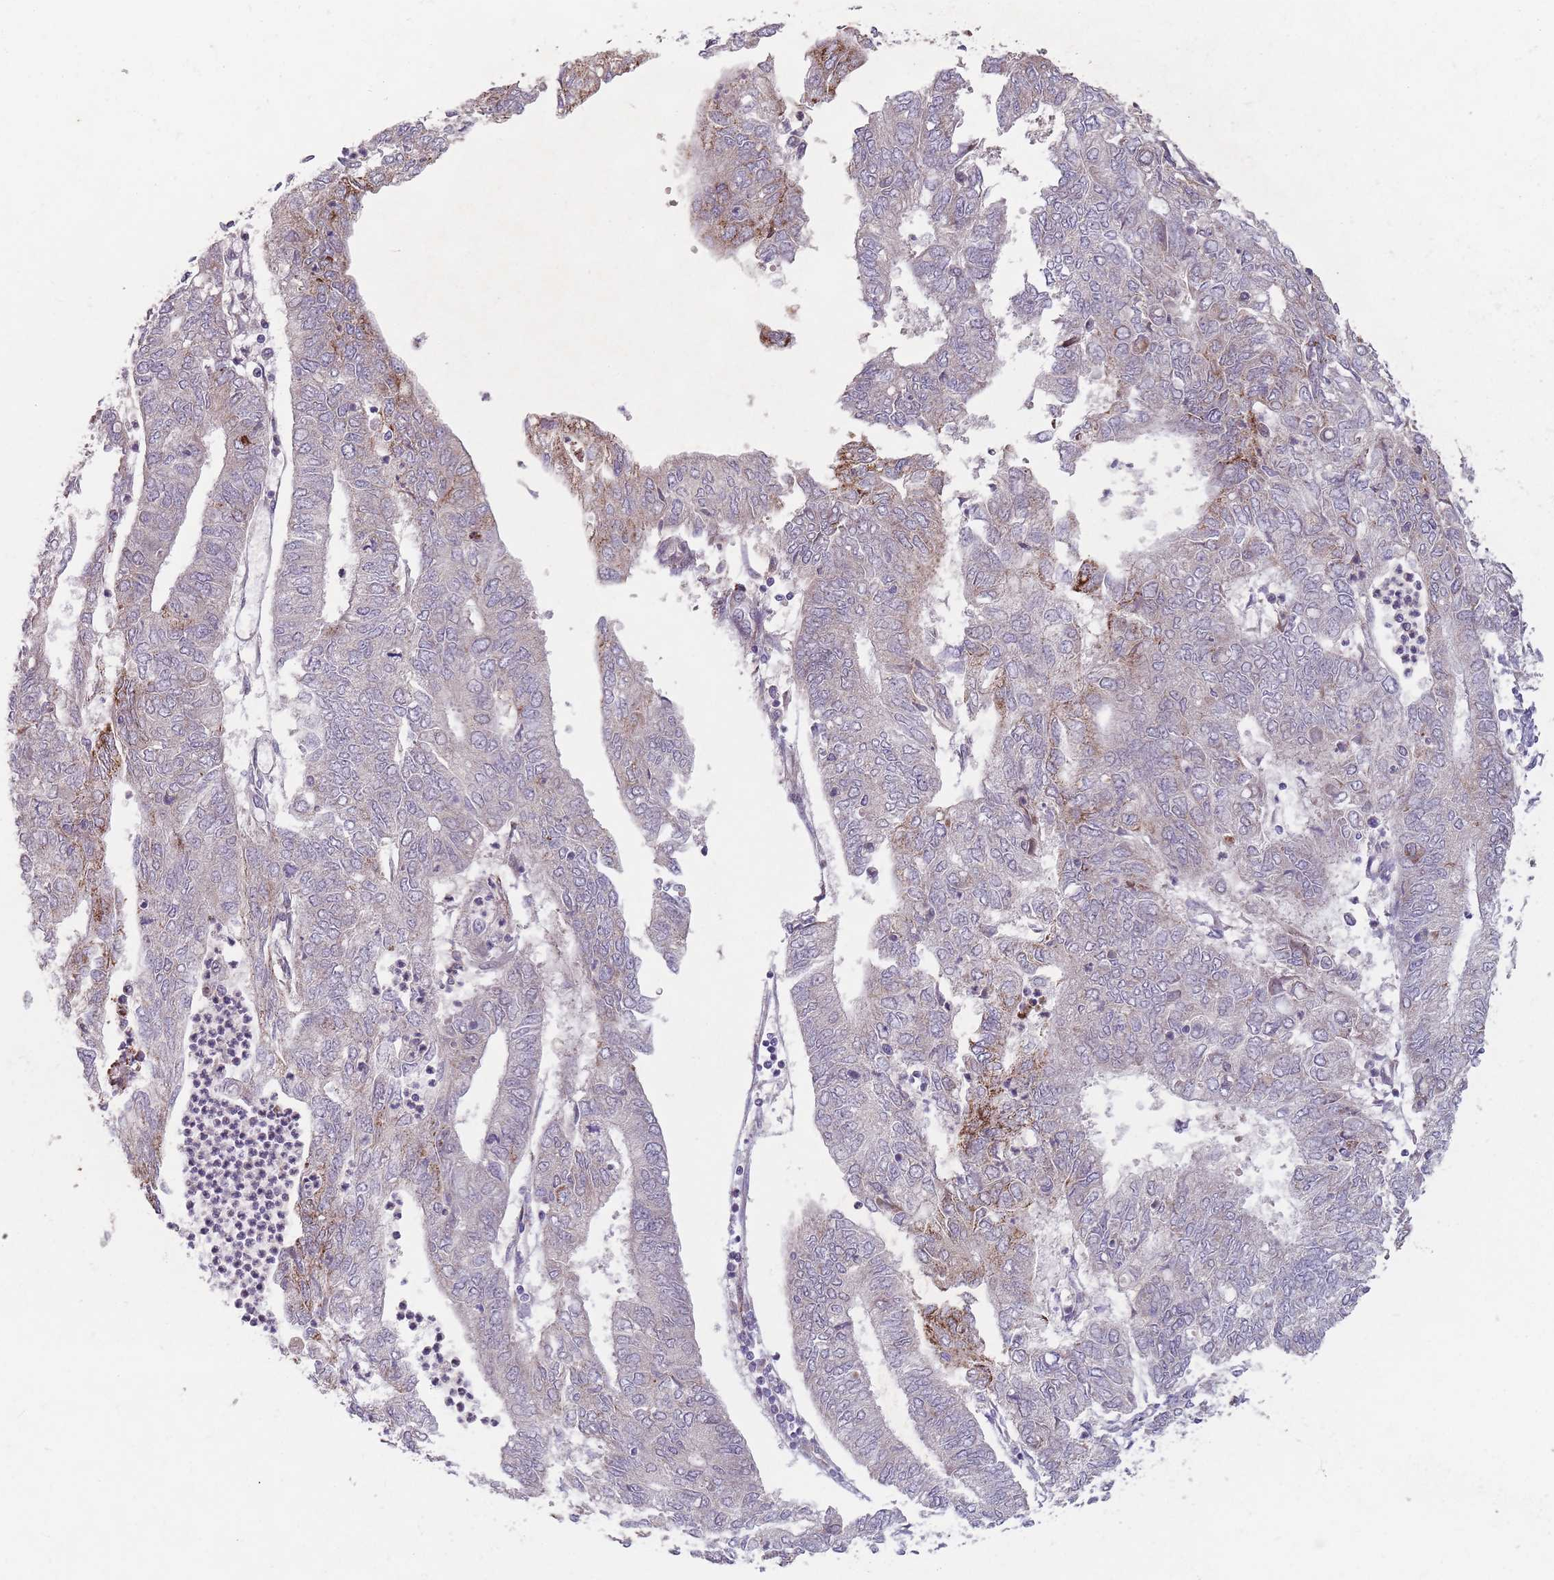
{"staining": {"intensity": "negative", "quantity": "none", "location": "none"}, "tissue": "endometrial cancer", "cell_type": "Tumor cells", "image_type": "cancer", "snomed": [{"axis": "morphology", "description": "Adenocarcinoma, NOS"}, {"axis": "topography", "description": "Endometrium"}], "caption": "Tumor cells are negative for protein expression in human endometrial adenocarcinoma.", "gene": "OR10Q1", "patient": {"sex": "female", "age": 68}}